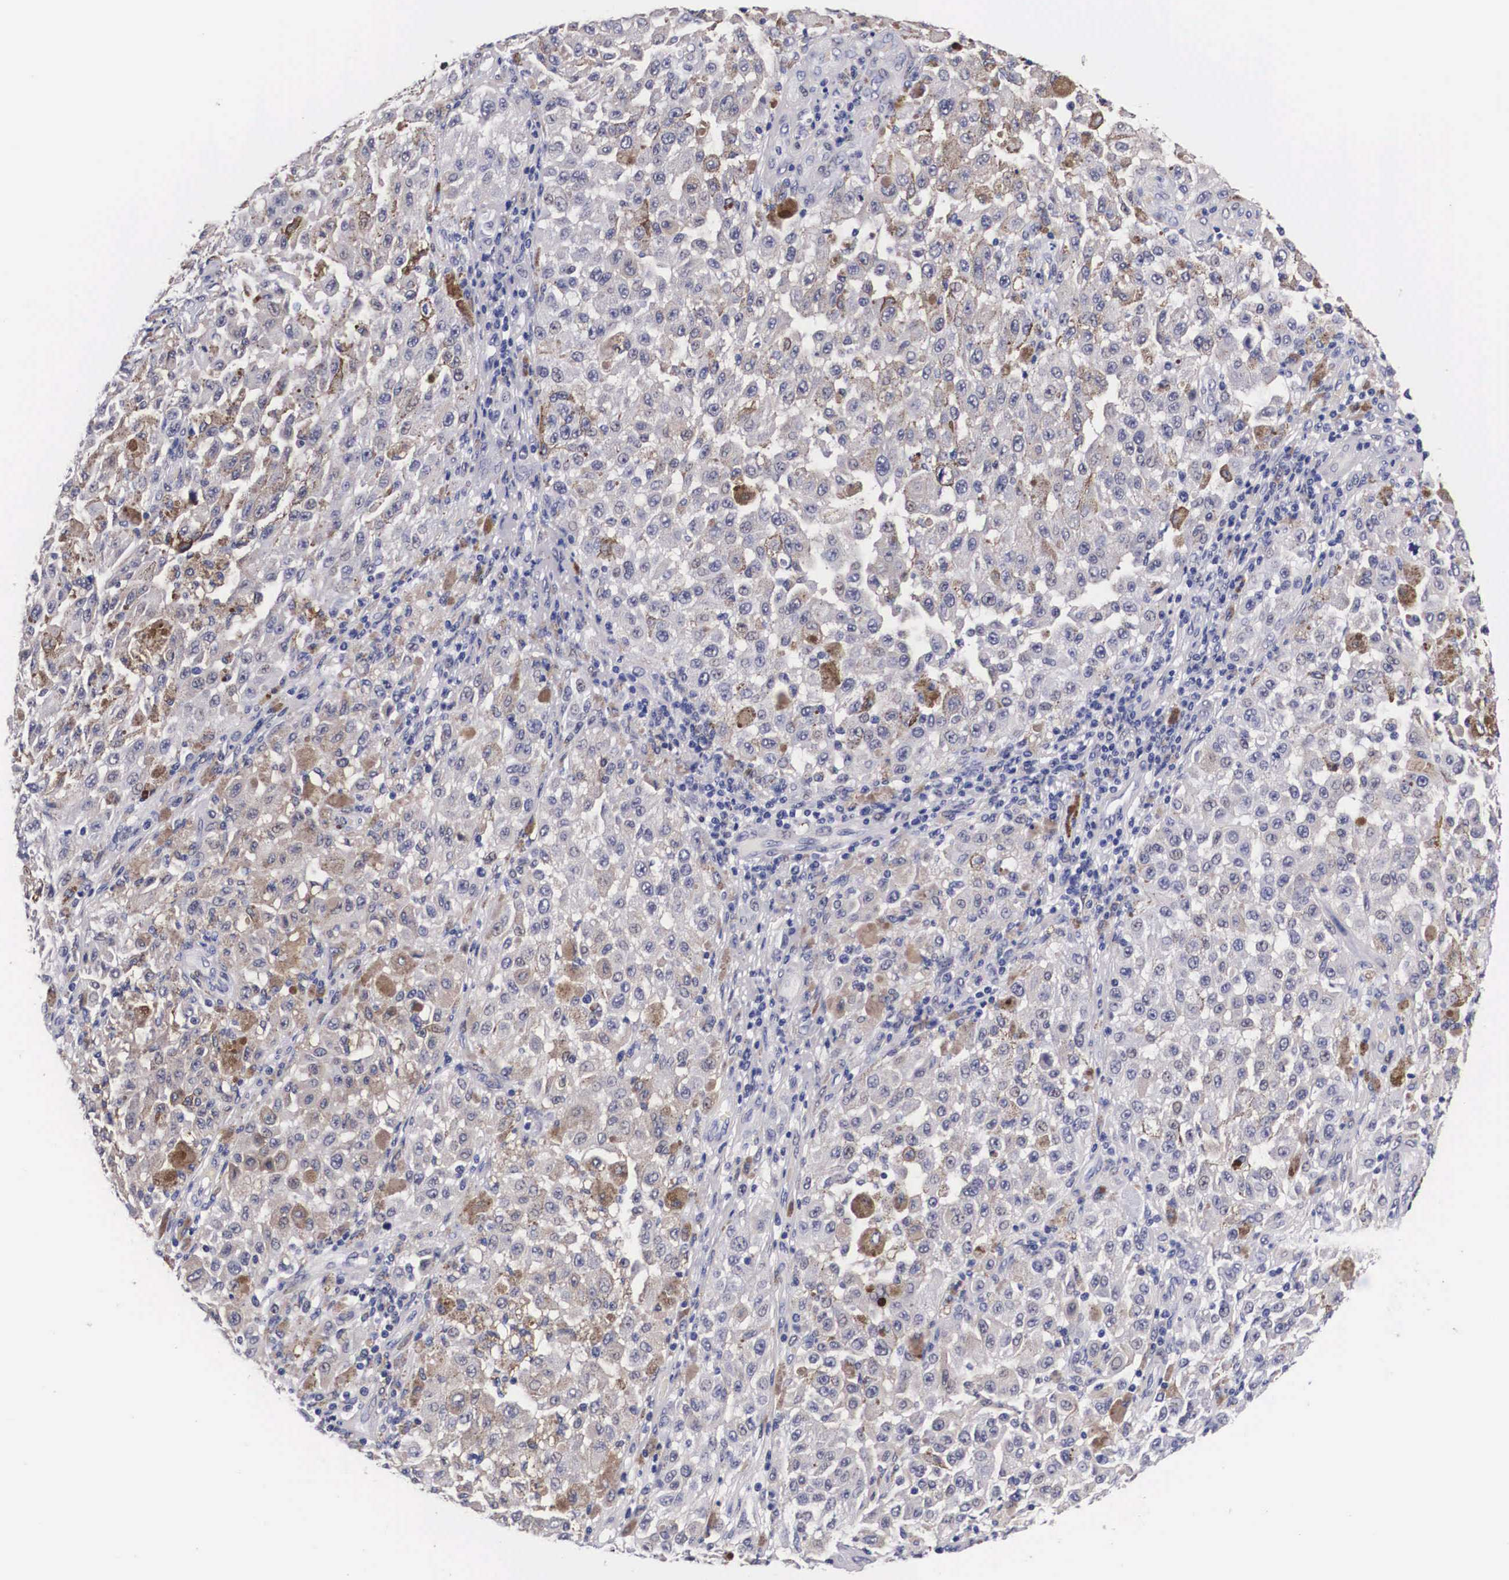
{"staining": {"intensity": "weak", "quantity": "<25%", "location": "nuclear"}, "tissue": "melanoma", "cell_type": "Tumor cells", "image_type": "cancer", "snomed": [{"axis": "morphology", "description": "Malignant melanoma, NOS"}, {"axis": "topography", "description": "Skin"}], "caption": "Protein analysis of melanoma shows no significant expression in tumor cells. (DAB IHC visualized using brightfield microscopy, high magnification).", "gene": "KHDRBS3", "patient": {"sex": "female", "age": 64}}